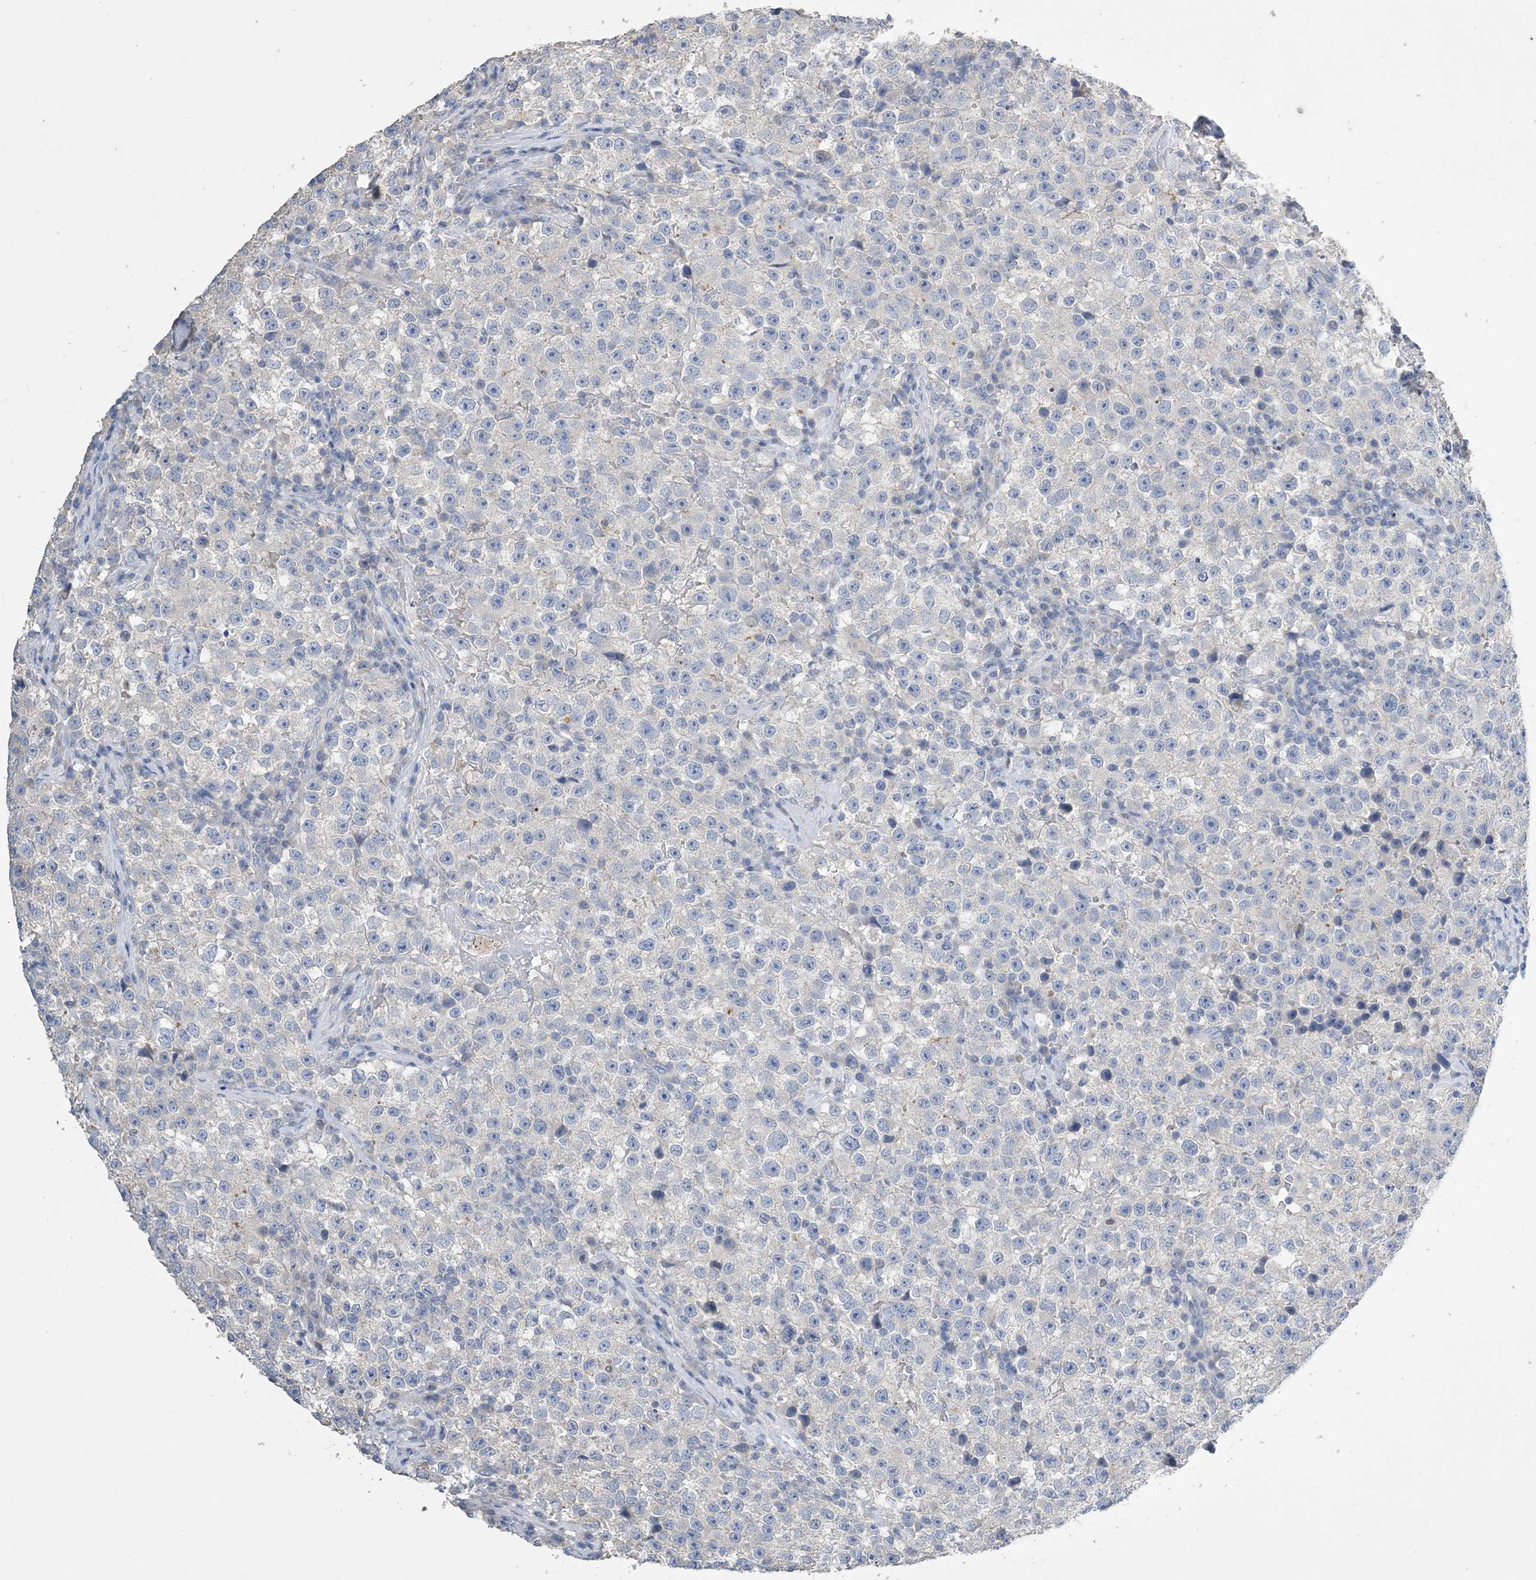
{"staining": {"intensity": "negative", "quantity": "none", "location": "none"}, "tissue": "testis cancer", "cell_type": "Tumor cells", "image_type": "cancer", "snomed": [{"axis": "morphology", "description": "Seminoma, NOS"}, {"axis": "topography", "description": "Testis"}], "caption": "High magnification brightfield microscopy of testis seminoma stained with DAB (brown) and counterstained with hematoxylin (blue): tumor cells show no significant expression.", "gene": "KPRP", "patient": {"sex": "male", "age": 22}}